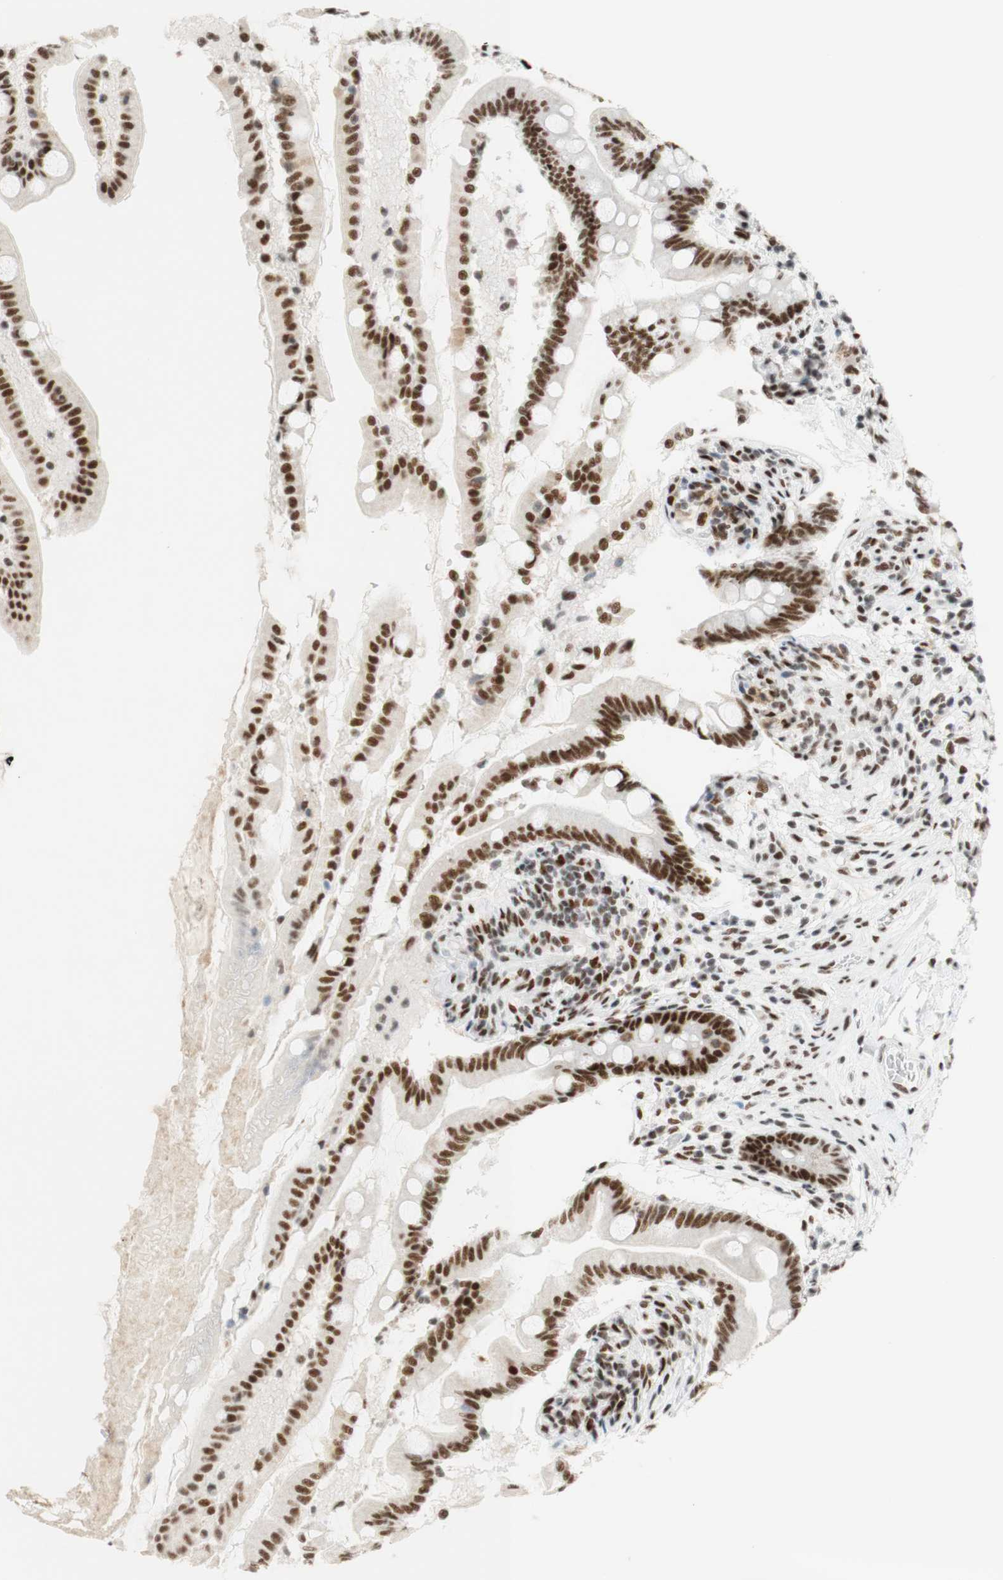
{"staining": {"intensity": "moderate", "quantity": ">75%", "location": "nuclear"}, "tissue": "small intestine", "cell_type": "Glandular cells", "image_type": "normal", "snomed": [{"axis": "morphology", "description": "Normal tissue, NOS"}, {"axis": "topography", "description": "Small intestine"}], "caption": "IHC of benign human small intestine reveals medium levels of moderate nuclear positivity in about >75% of glandular cells. (DAB (3,3'-diaminobenzidine) IHC, brown staining for protein, blue staining for nuclei).", "gene": "RNF20", "patient": {"sex": "female", "age": 56}}